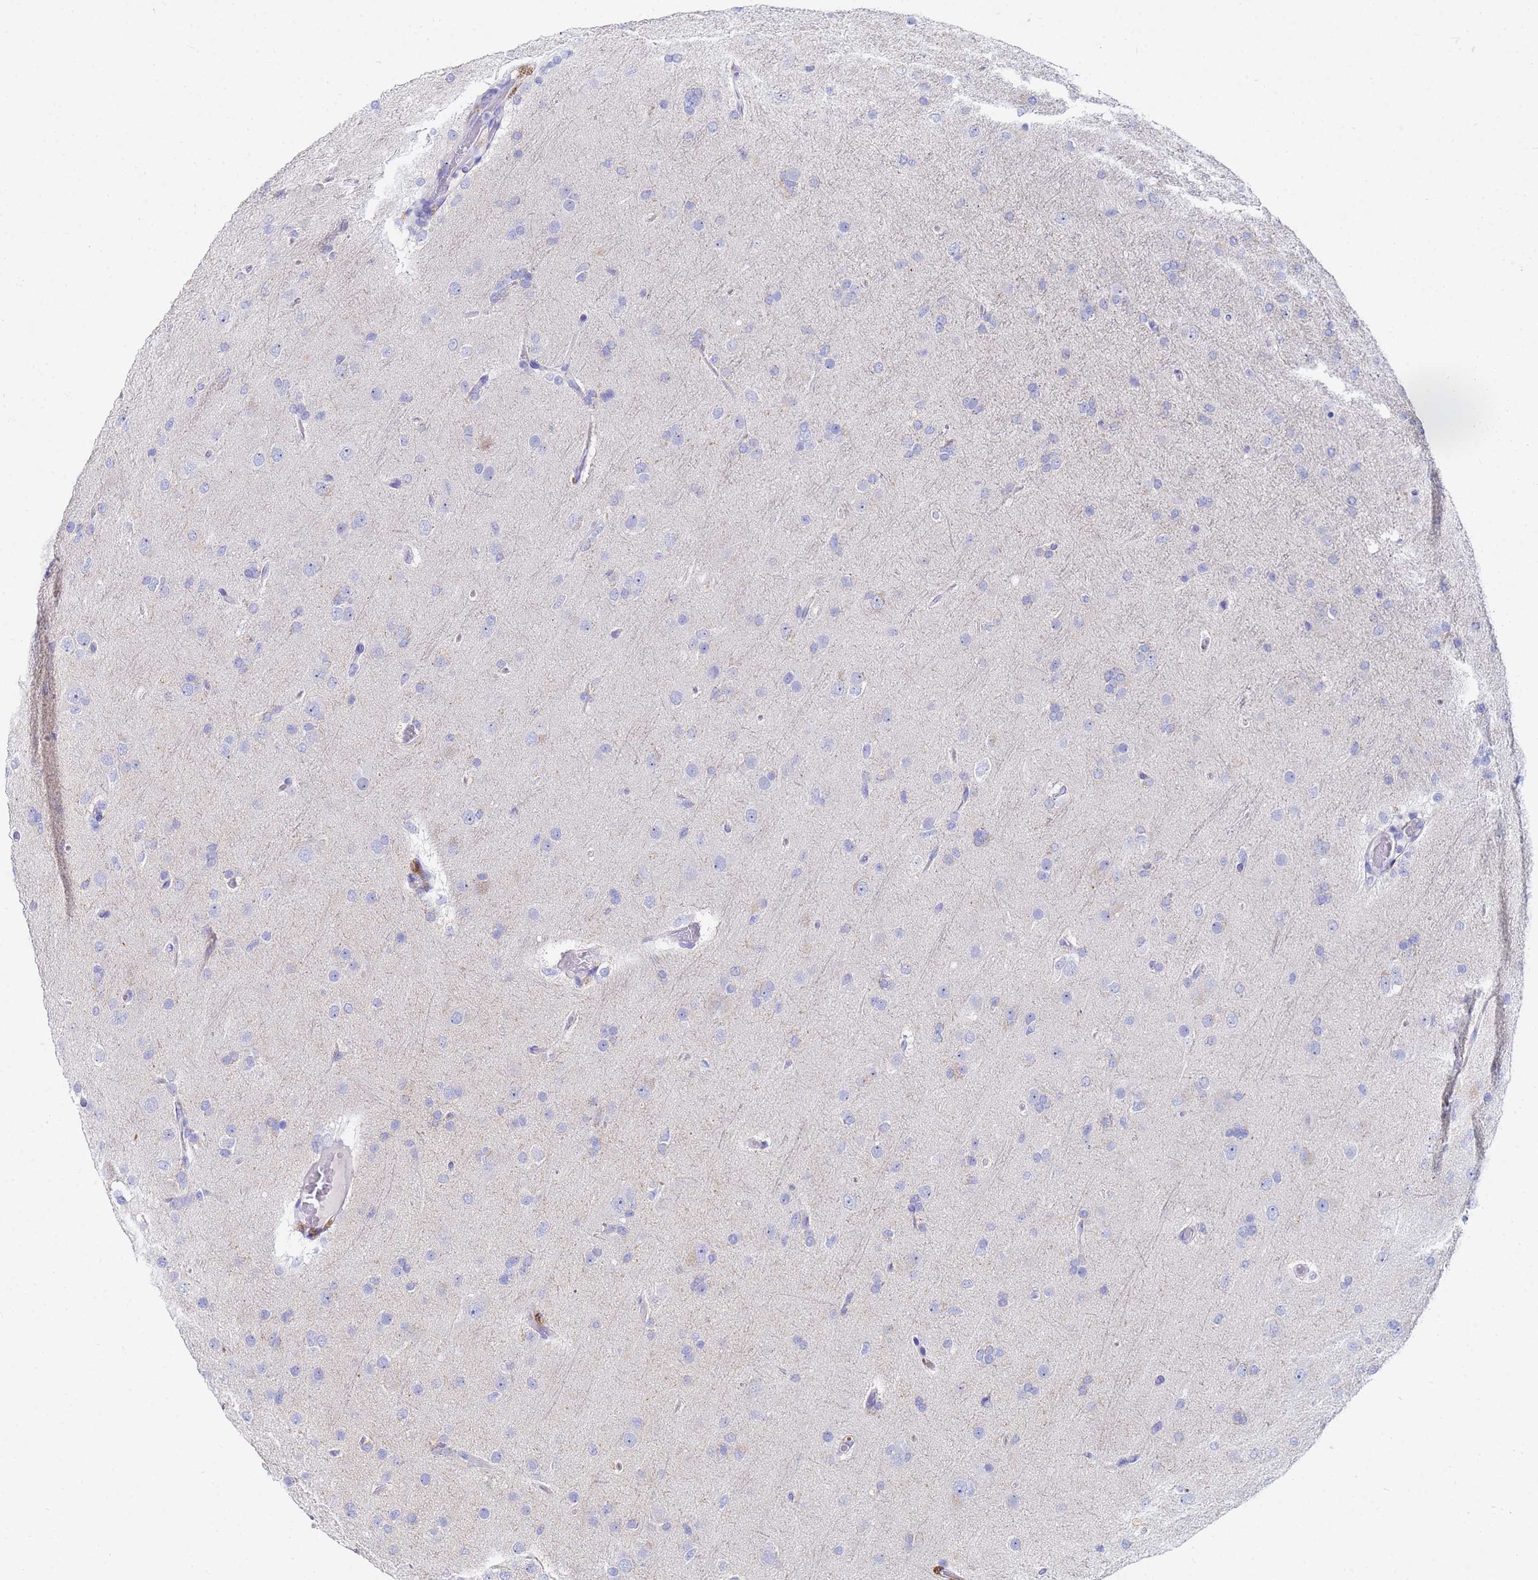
{"staining": {"intensity": "negative", "quantity": "none", "location": "none"}, "tissue": "glioma", "cell_type": "Tumor cells", "image_type": "cancer", "snomed": [{"axis": "morphology", "description": "Glioma, malignant, Low grade"}, {"axis": "topography", "description": "Brain"}], "caption": "This is an IHC micrograph of human glioma. There is no expression in tumor cells.", "gene": "C2orf72", "patient": {"sex": "male", "age": 65}}